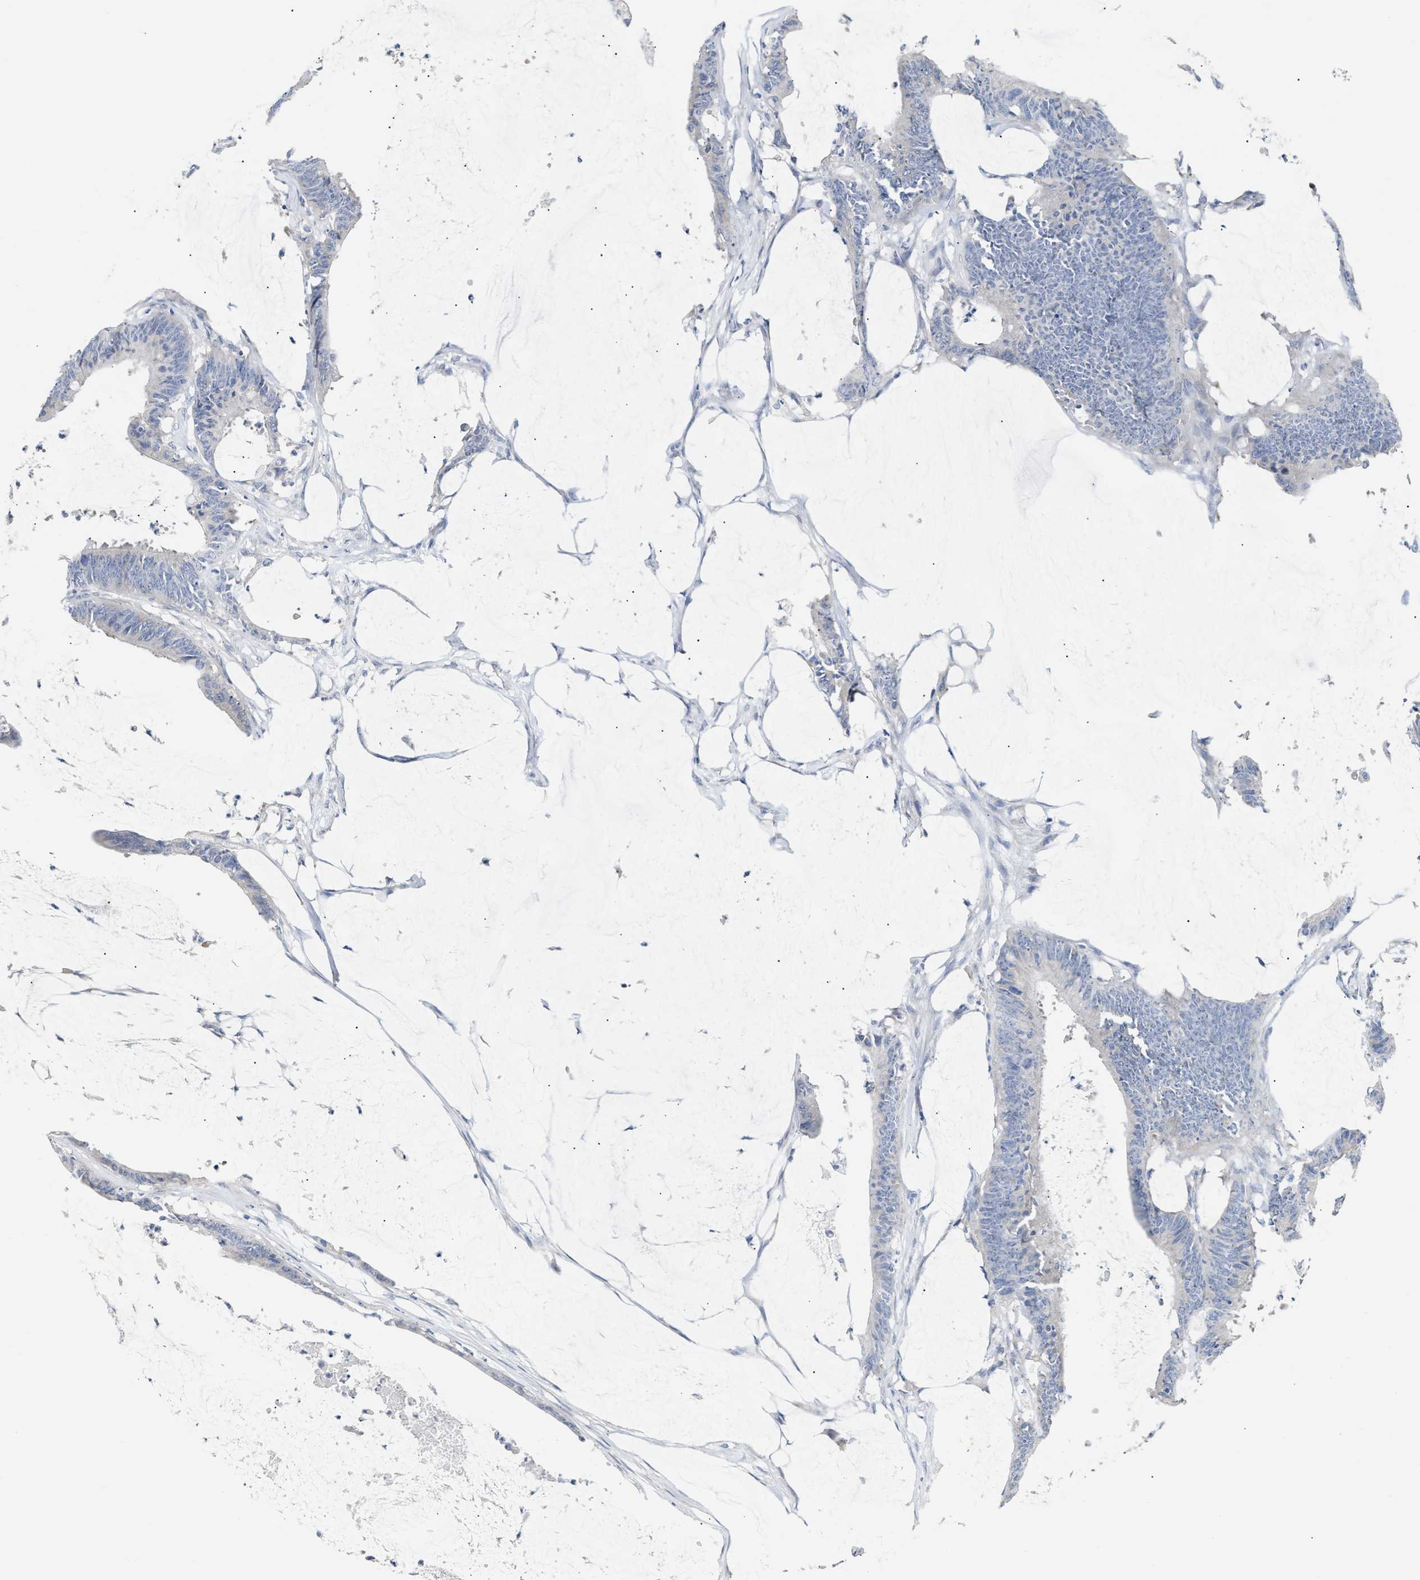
{"staining": {"intensity": "negative", "quantity": "none", "location": "none"}, "tissue": "colorectal cancer", "cell_type": "Tumor cells", "image_type": "cancer", "snomed": [{"axis": "morphology", "description": "Adenocarcinoma, NOS"}, {"axis": "topography", "description": "Rectum"}], "caption": "High magnification brightfield microscopy of colorectal adenocarcinoma stained with DAB (brown) and counterstained with hematoxylin (blue): tumor cells show no significant positivity.", "gene": "FHL1", "patient": {"sex": "female", "age": 66}}